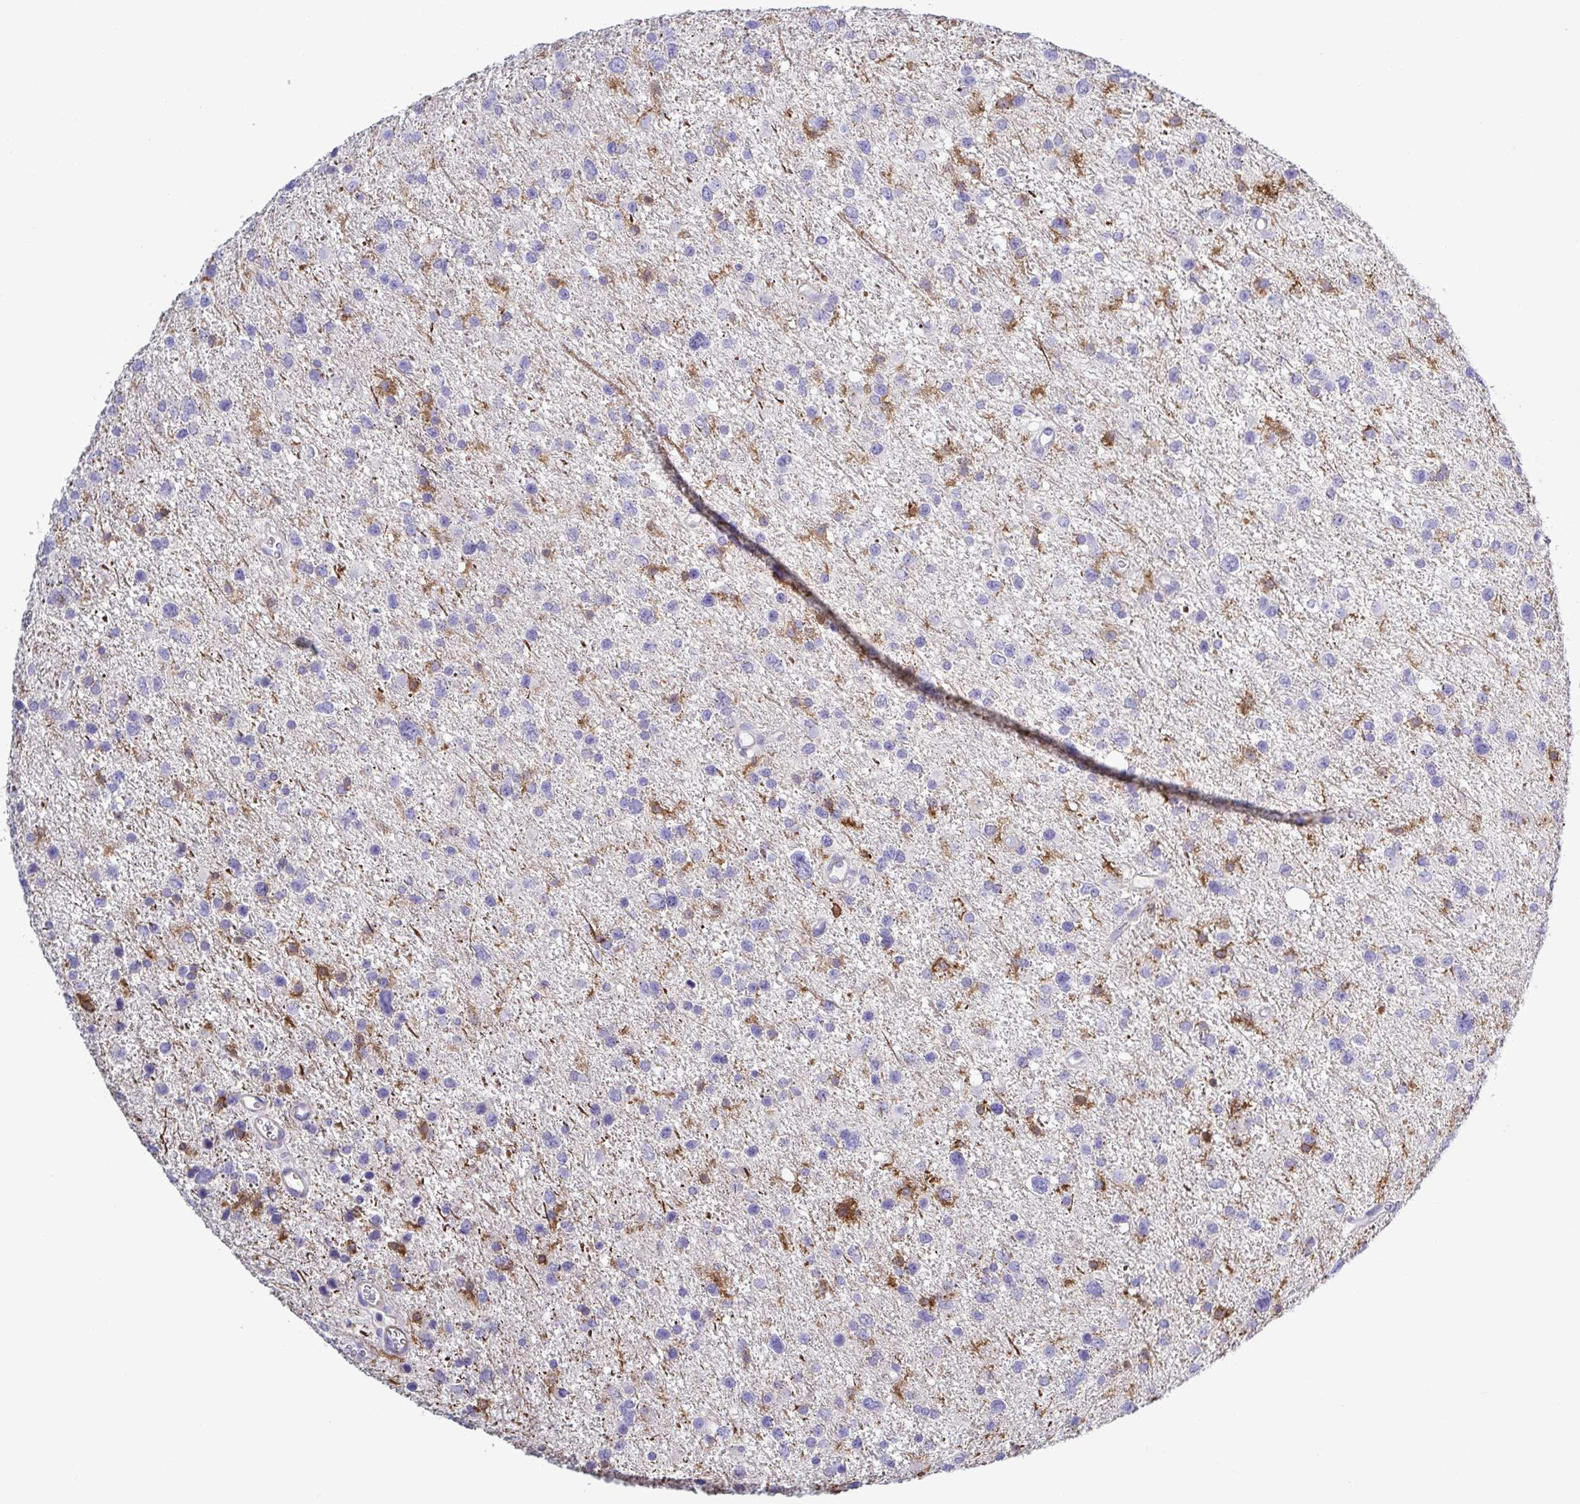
{"staining": {"intensity": "negative", "quantity": "none", "location": "none"}, "tissue": "glioma", "cell_type": "Tumor cells", "image_type": "cancer", "snomed": [{"axis": "morphology", "description": "Glioma, malignant, Low grade"}, {"axis": "topography", "description": "Brain"}], "caption": "The histopathology image exhibits no significant positivity in tumor cells of malignant low-grade glioma.", "gene": "TNNI2", "patient": {"sex": "female", "age": 55}}